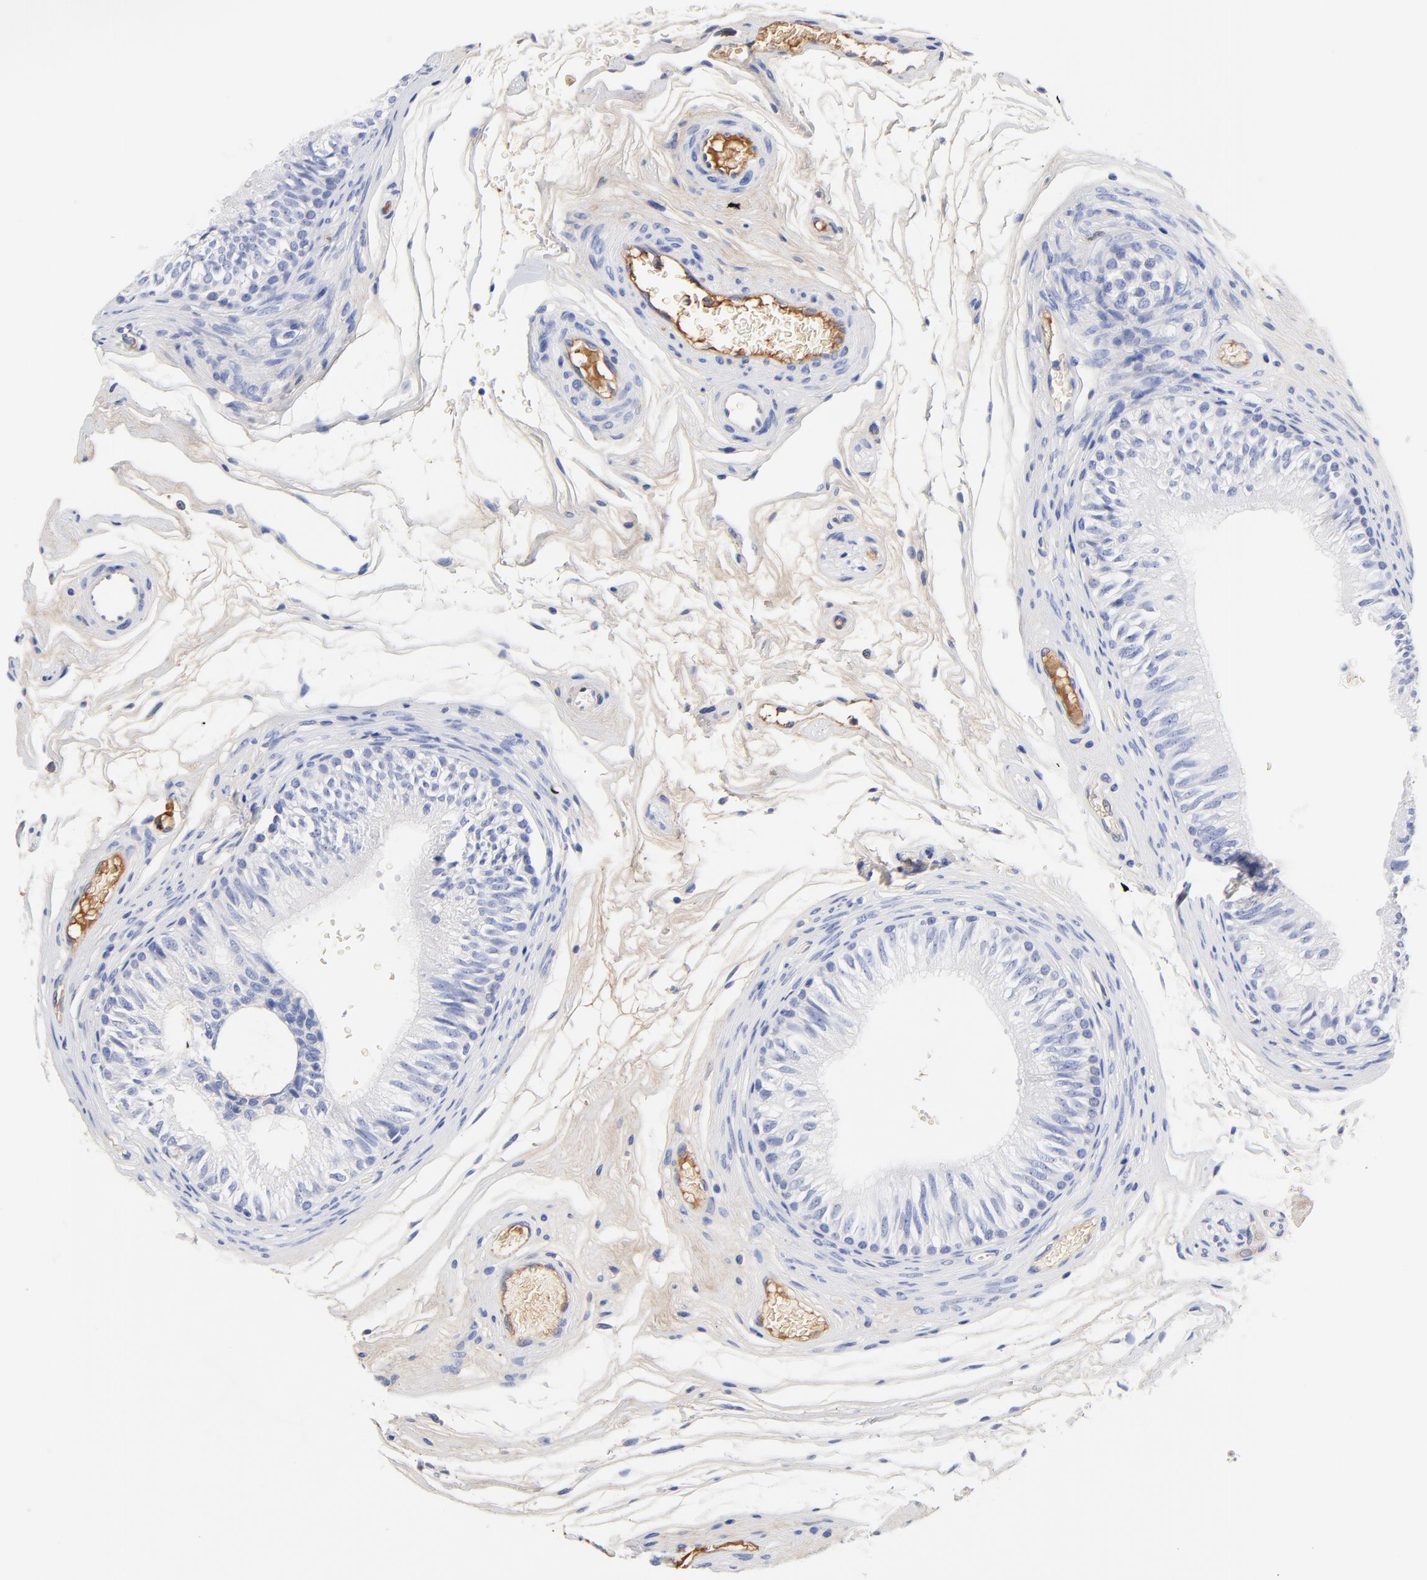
{"staining": {"intensity": "negative", "quantity": "none", "location": "none"}, "tissue": "epididymis", "cell_type": "Glandular cells", "image_type": "normal", "snomed": [{"axis": "morphology", "description": "Normal tissue, NOS"}, {"axis": "topography", "description": "Testis"}, {"axis": "topography", "description": "Epididymis"}], "caption": "Photomicrograph shows no protein staining in glandular cells of unremarkable epididymis.", "gene": "IGLV3", "patient": {"sex": "male", "age": 36}}